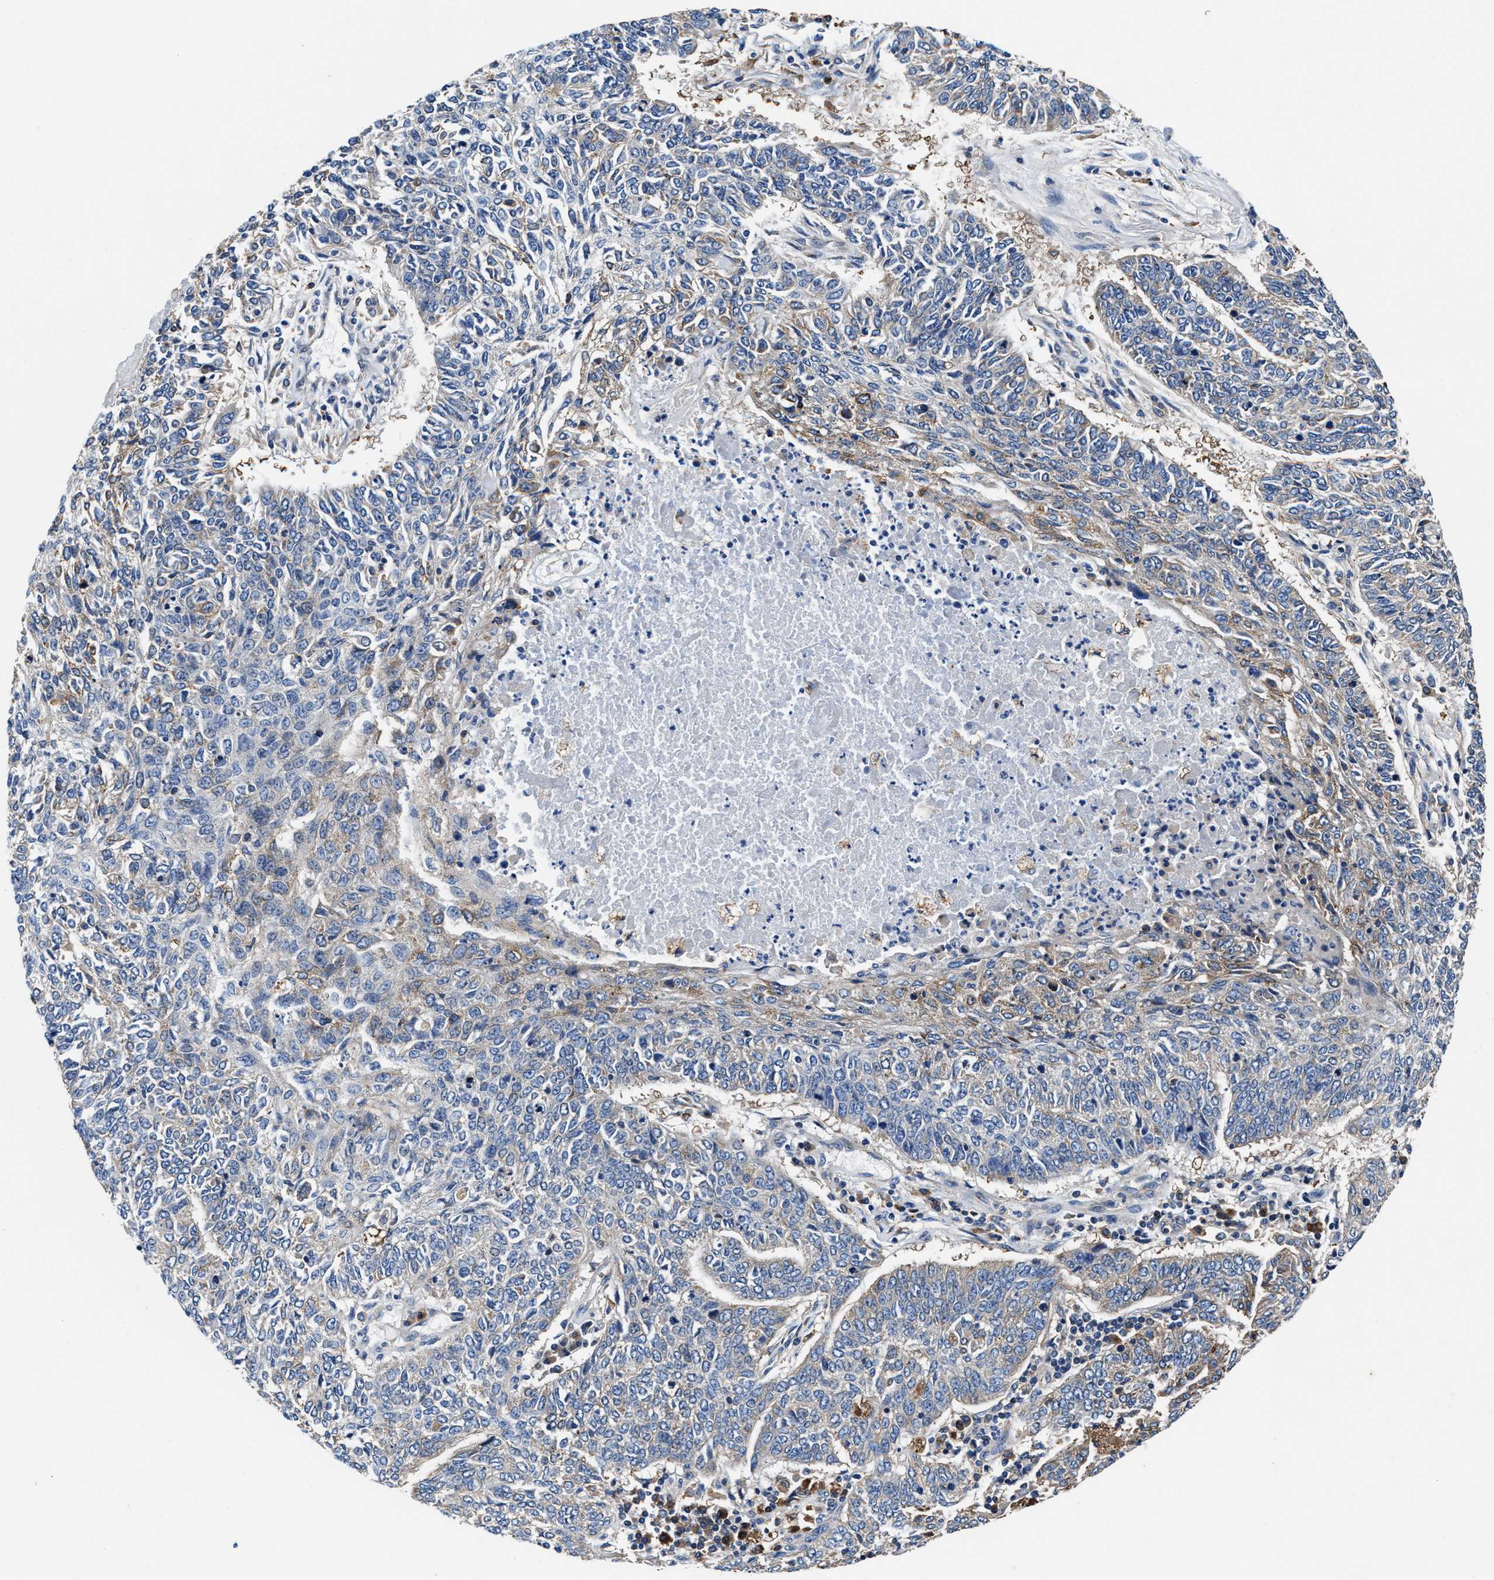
{"staining": {"intensity": "weak", "quantity": "<25%", "location": "cytoplasmic/membranous"}, "tissue": "lung cancer", "cell_type": "Tumor cells", "image_type": "cancer", "snomed": [{"axis": "morphology", "description": "Normal tissue, NOS"}, {"axis": "morphology", "description": "Squamous cell carcinoma, NOS"}, {"axis": "topography", "description": "Cartilage tissue"}, {"axis": "topography", "description": "Bronchus"}, {"axis": "topography", "description": "Lung"}], "caption": "Immunohistochemistry (IHC) photomicrograph of human squamous cell carcinoma (lung) stained for a protein (brown), which shows no positivity in tumor cells.", "gene": "PPP1R9B", "patient": {"sex": "female", "age": 49}}